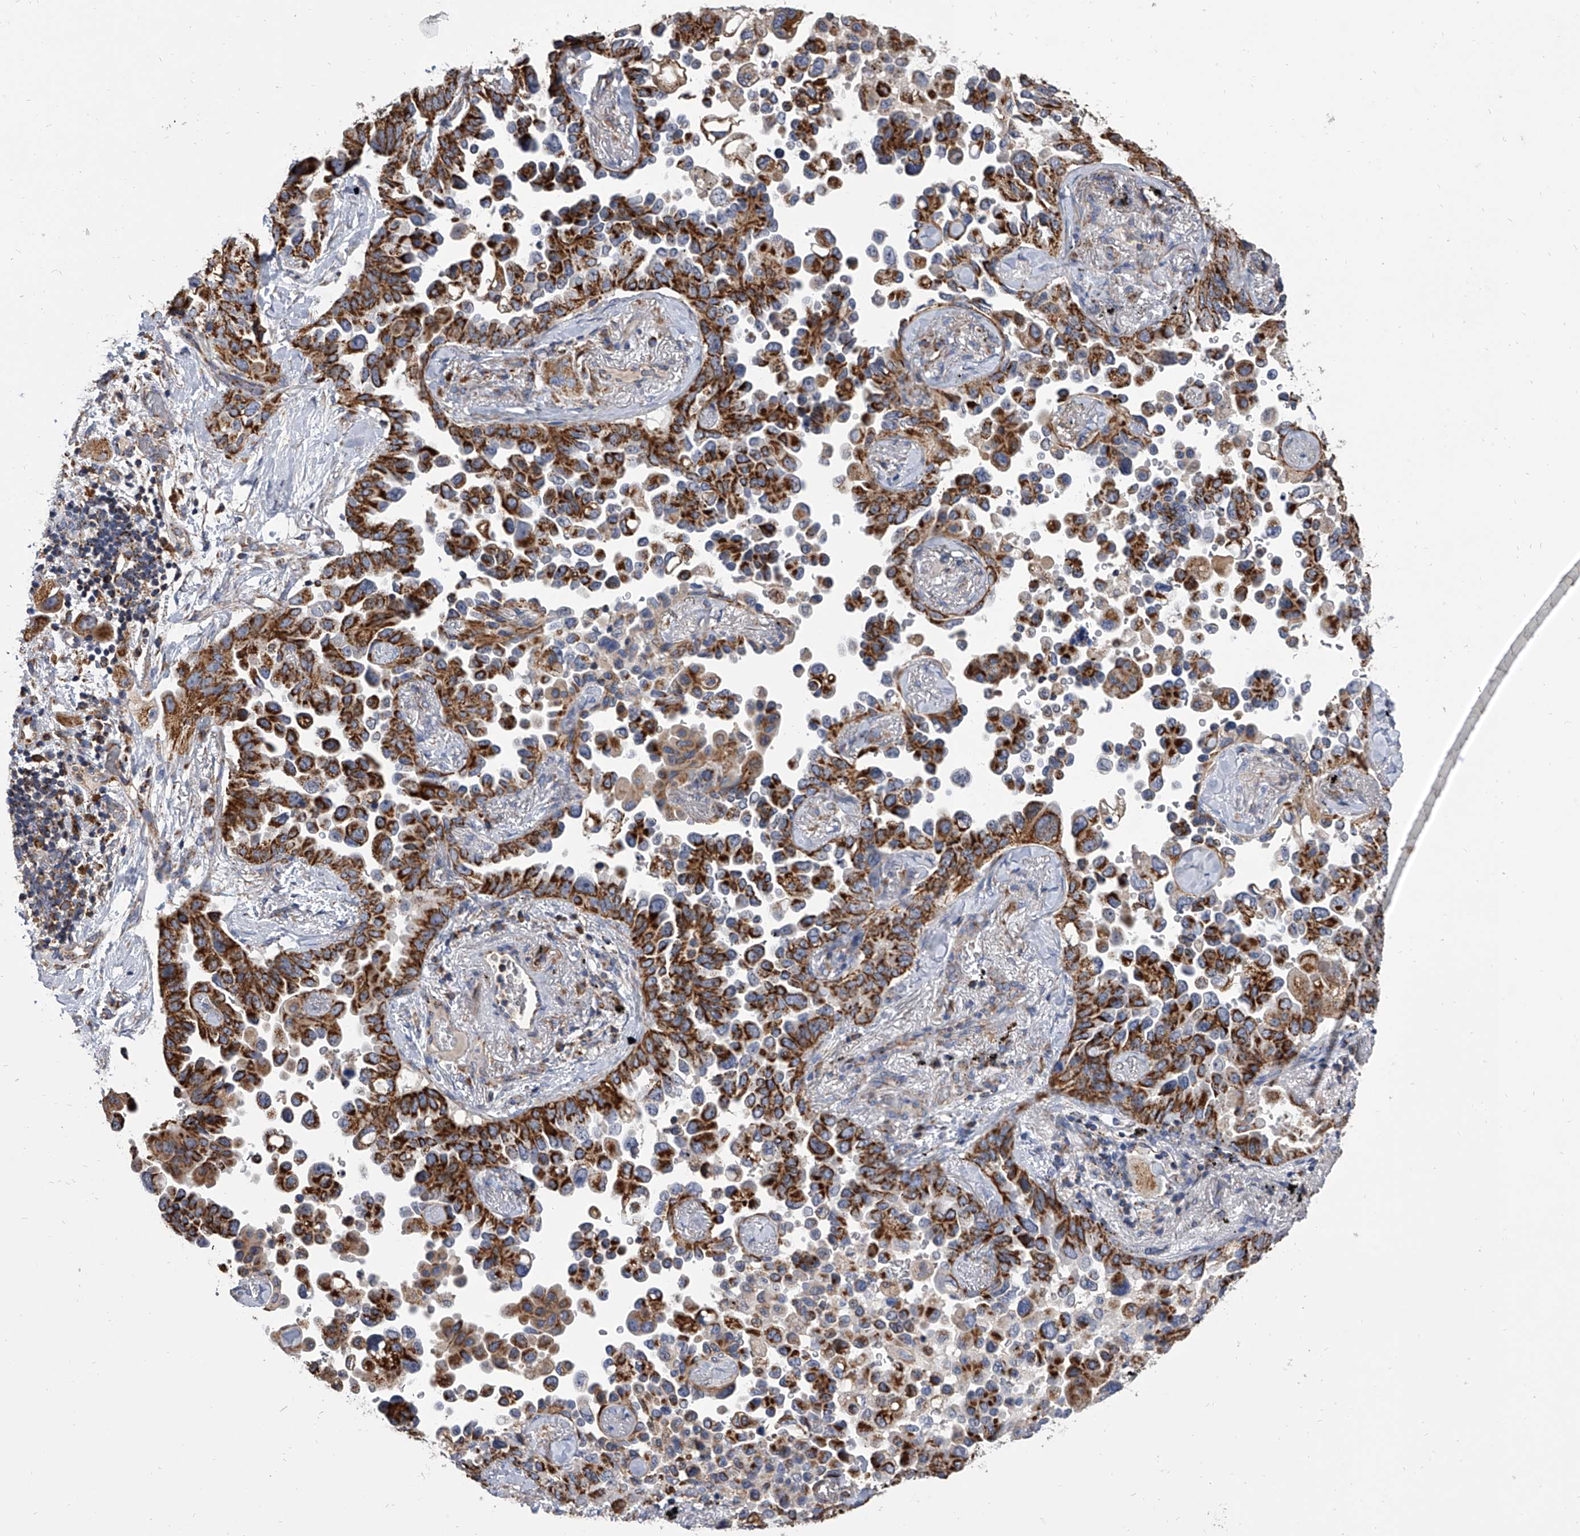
{"staining": {"intensity": "strong", "quantity": ">75%", "location": "cytoplasmic/membranous"}, "tissue": "lung cancer", "cell_type": "Tumor cells", "image_type": "cancer", "snomed": [{"axis": "morphology", "description": "Adenocarcinoma, NOS"}, {"axis": "topography", "description": "Lung"}], "caption": "A brown stain highlights strong cytoplasmic/membranous positivity of a protein in adenocarcinoma (lung) tumor cells. (DAB (3,3'-diaminobenzidine) IHC with brightfield microscopy, high magnification).", "gene": "MRPL28", "patient": {"sex": "female", "age": 67}}